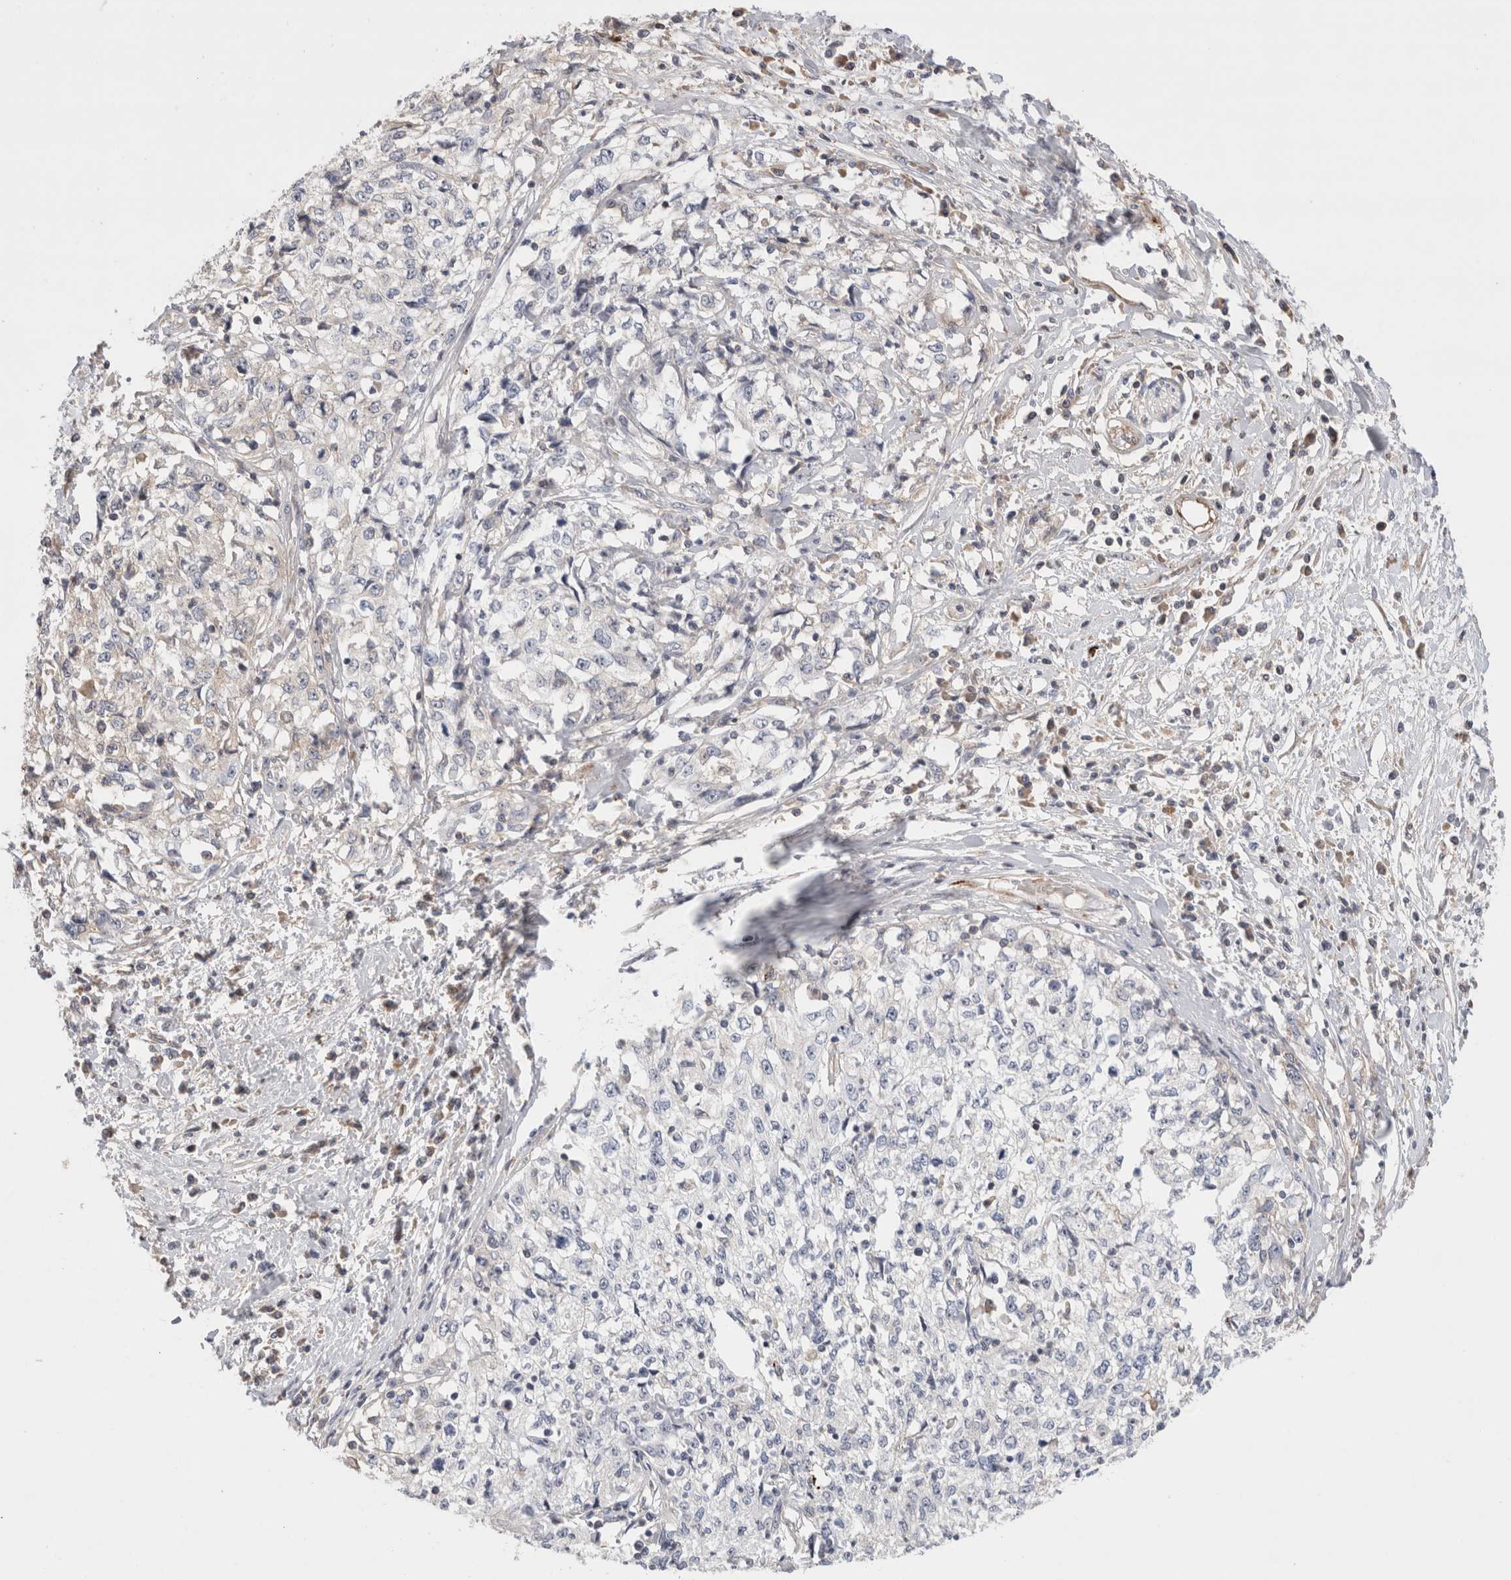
{"staining": {"intensity": "negative", "quantity": "none", "location": "none"}, "tissue": "cervical cancer", "cell_type": "Tumor cells", "image_type": "cancer", "snomed": [{"axis": "morphology", "description": "Squamous cell carcinoma, NOS"}, {"axis": "topography", "description": "Cervix"}], "caption": "Immunohistochemistry (IHC) of squamous cell carcinoma (cervical) demonstrates no expression in tumor cells.", "gene": "ECHDC2", "patient": {"sex": "female", "age": 57}}